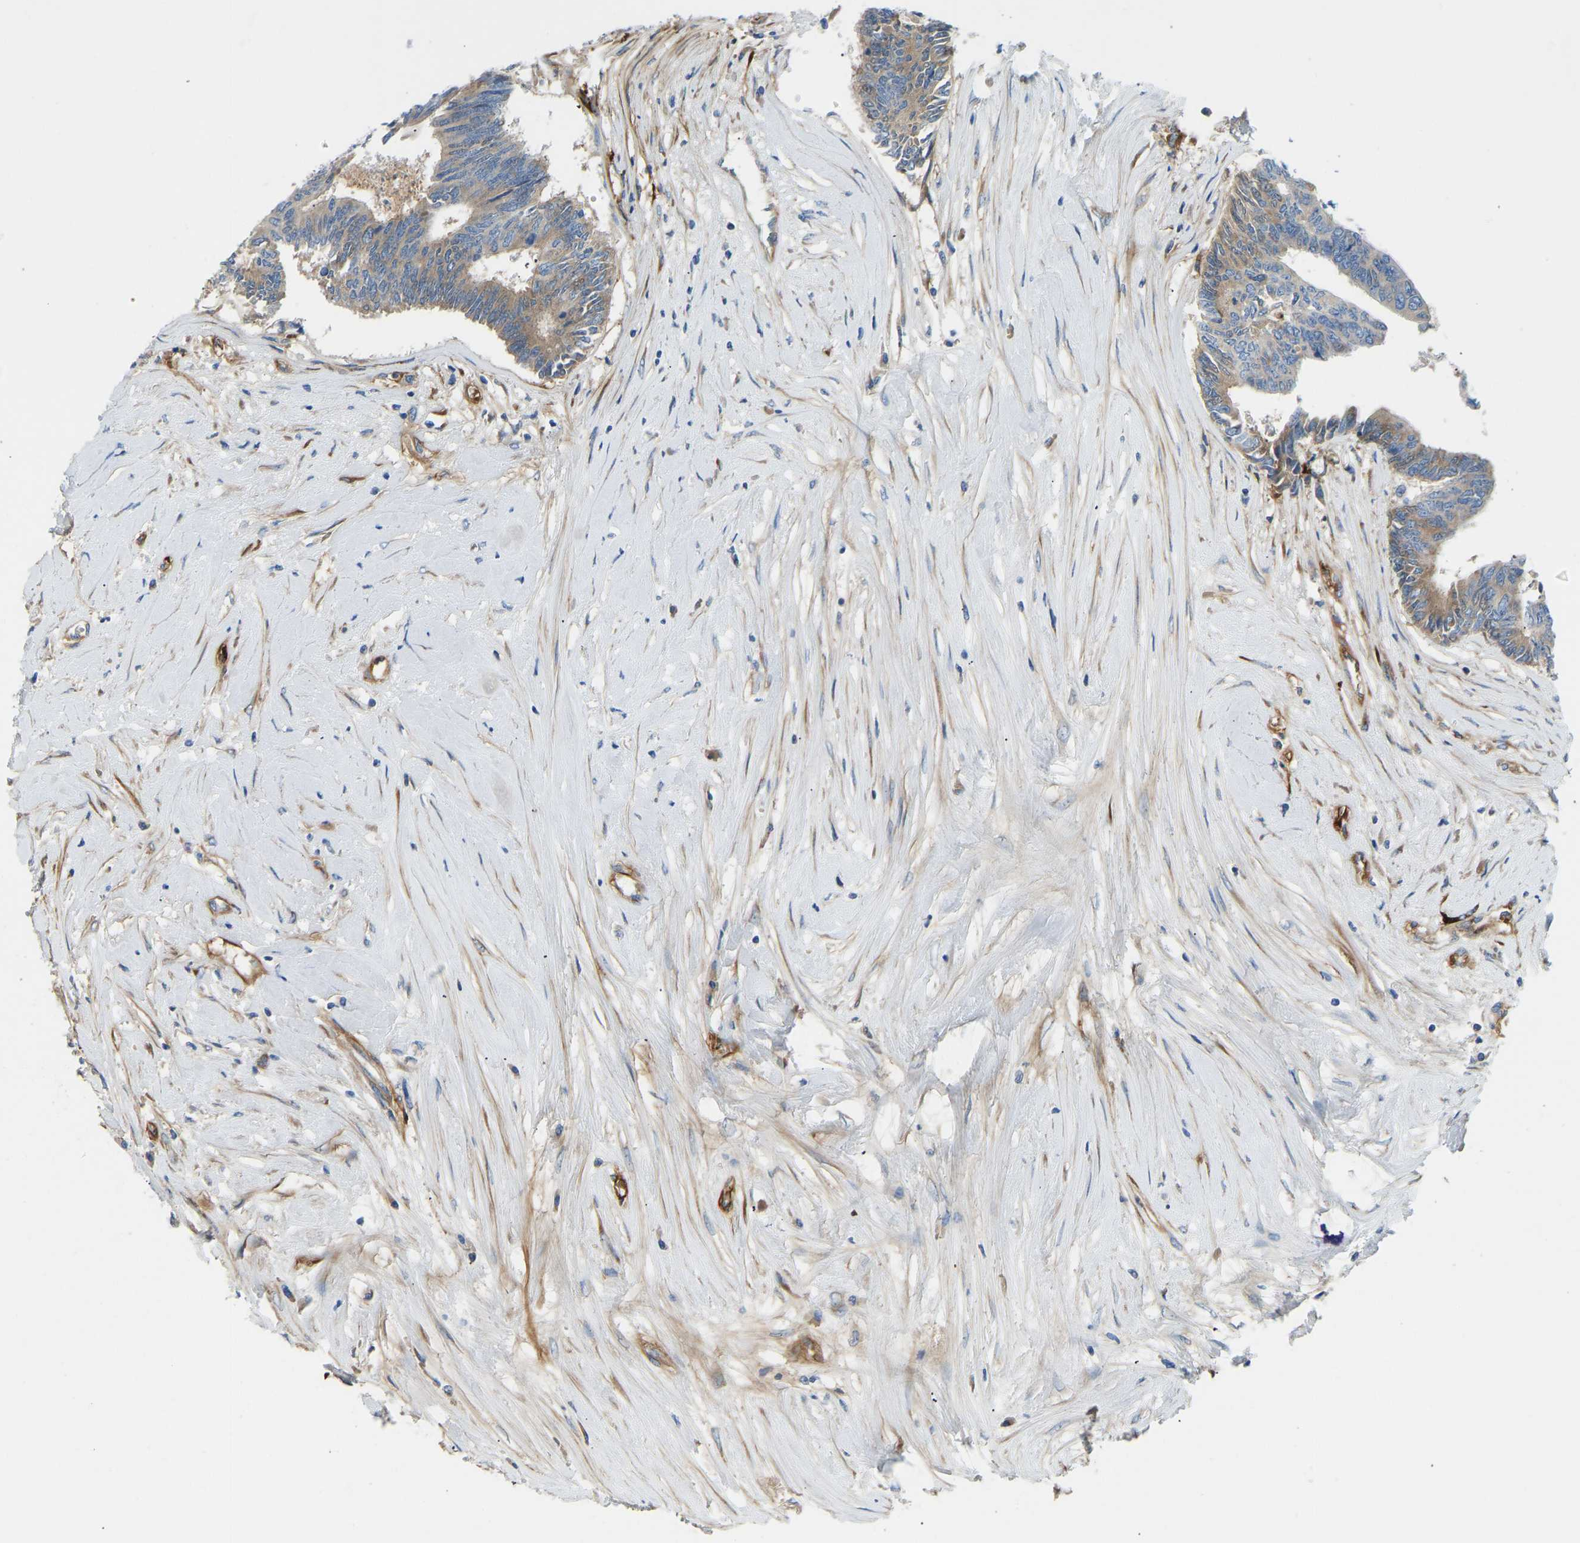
{"staining": {"intensity": "moderate", "quantity": ">75%", "location": "cytoplasmic/membranous"}, "tissue": "colorectal cancer", "cell_type": "Tumor cells", "image_type": "cancer", "snomed": [{"axis": "morphology", "description": "Adenocarcinoma, NOS"}, {"axis": "topography", "description": "Rectum"}], "caption": "A histopathology image of colorectal cancer stained for a protein exhibits moderate cytoplasmic/membranous brown staining in tumor cells.", "gene": "COL15A1", "patient": {"sex": "male", "age": 63}}